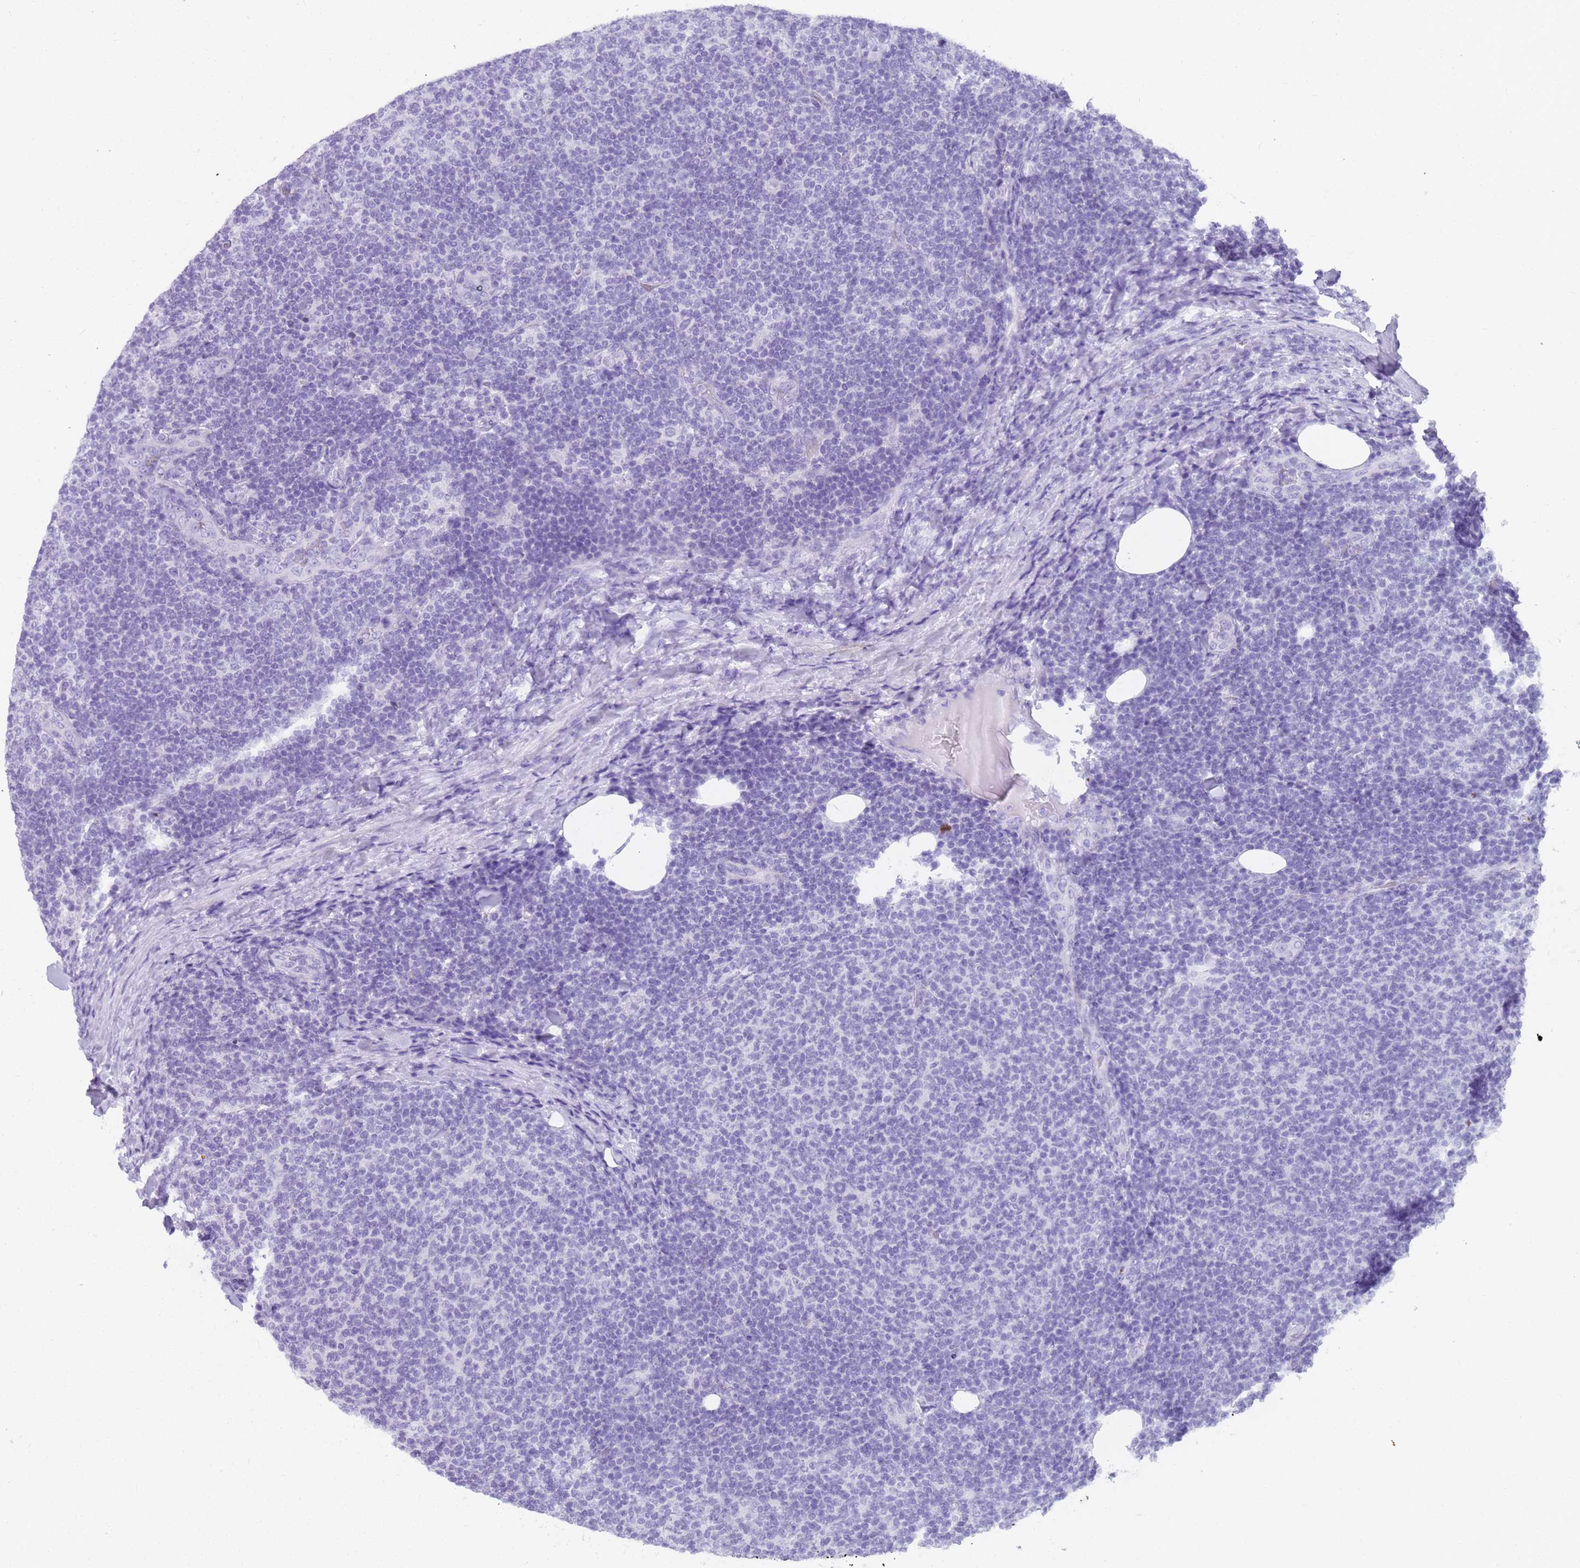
{"staining": {"intensity": "negative", "quantity": "none", "location": "none"}, "tissue": "lymphoma", "cell_type": "Tumor cells", "image_type": "cancer", "snomed": [{"axis": "morphology", "description": "Malignant lymphoma, non-Hodgkin's type, Low grade"}, {"axis": "topography", "description": "Lymph node"}], "caption": "IHC of lymphoma shows no staining in tumor cells.", "gene": "RNASE2", "patient": {"sex": "male", "age": 66}}